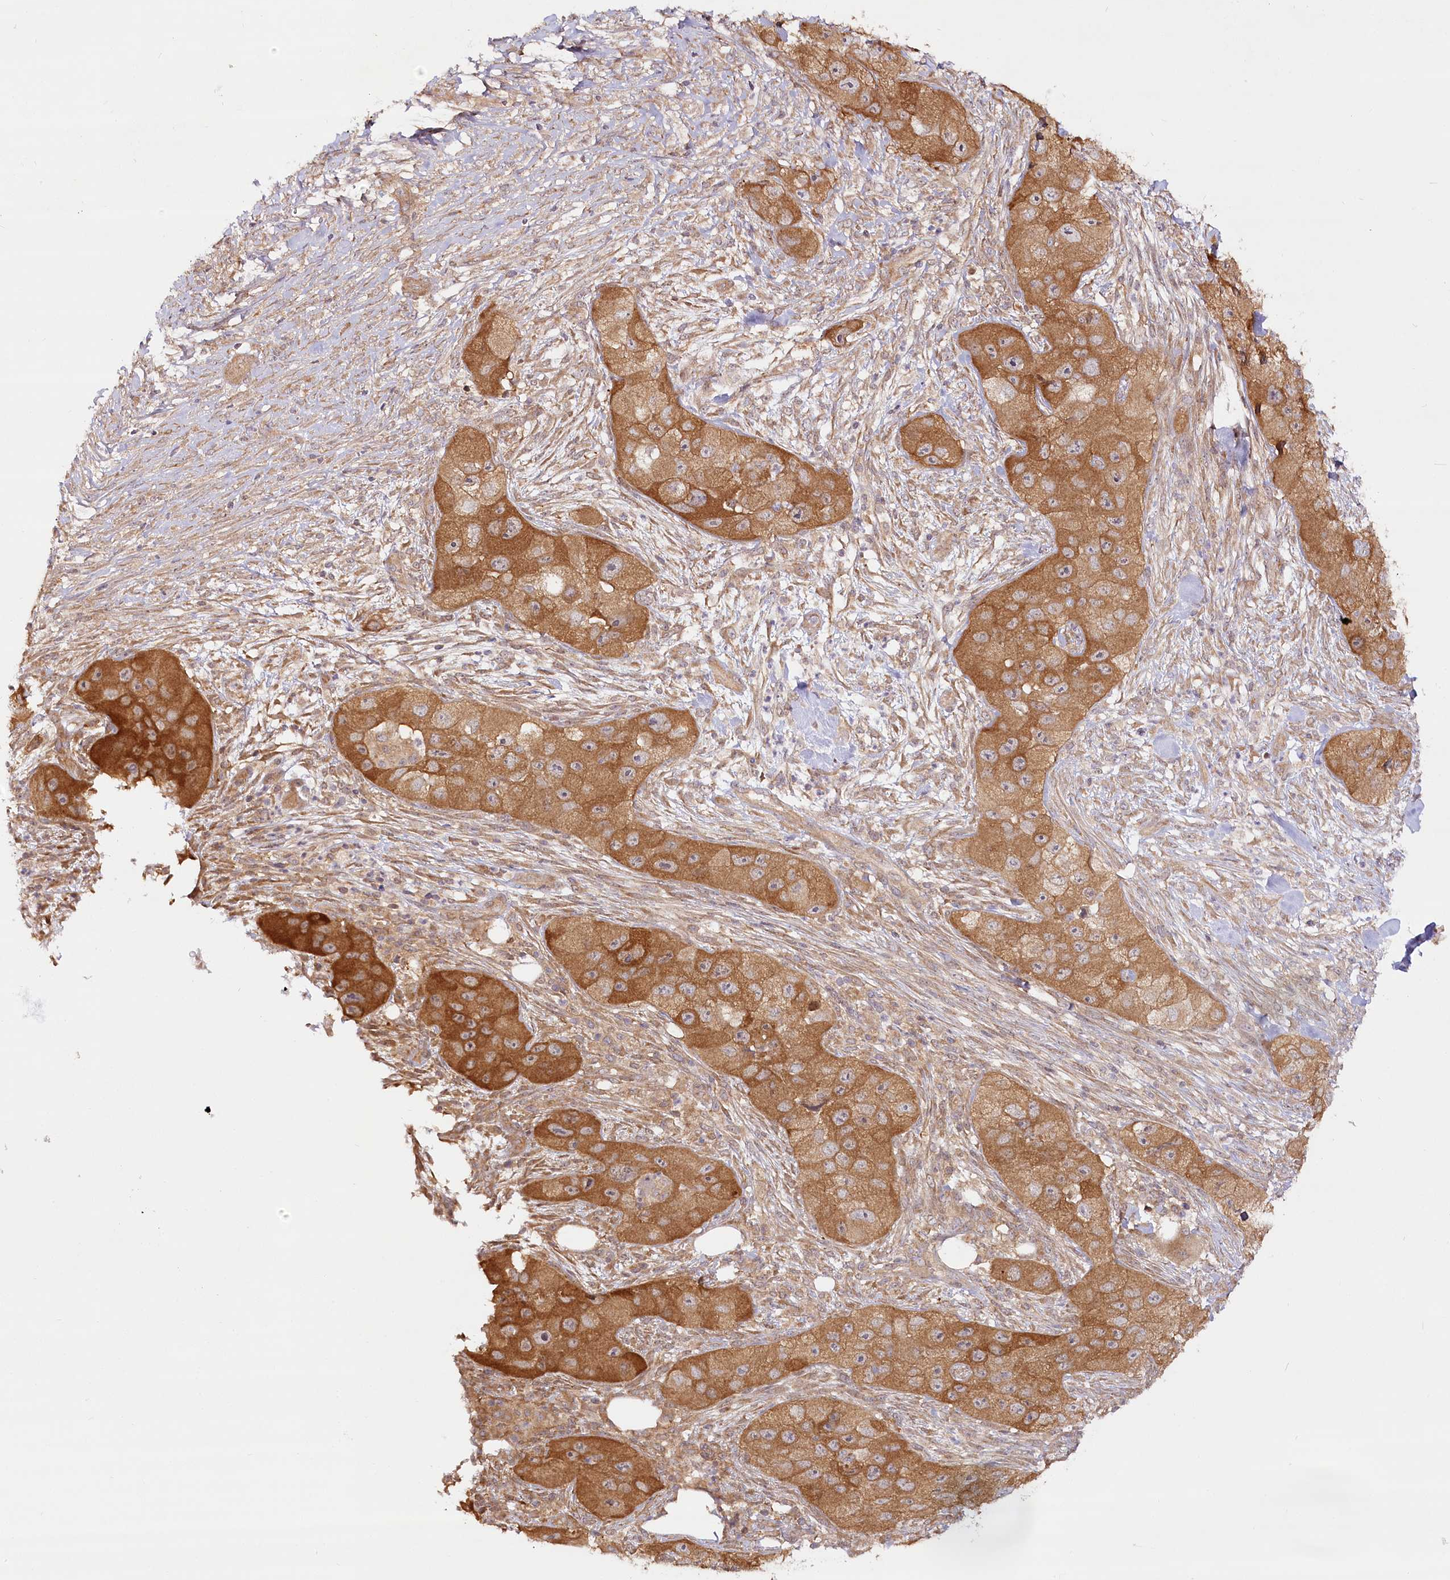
{"staining": {"intensity": "strong", "quantity": ">75%", "location": "cytoplasmic/membranous"}, "tissue": "skin cancer", "cell_type": "Tumor cells", "image_type": "cancer", "snomed": [{"axis": "morphology", "description": "Squamous cell carcinoma, NOS"}, {"axis": "topography", "description": "Skin"}, {"axis": "topography", "description": "Subcutis"}], "caption": "This is a micrograph of immunohistochemistry staining of skin cancer (squamous cell carcinoma), which shows strong positivity in the cytoplasmic/membranous of tumor cells.", "gene": "INPP4B", "patient": {"sex": "male", "age": 73}}